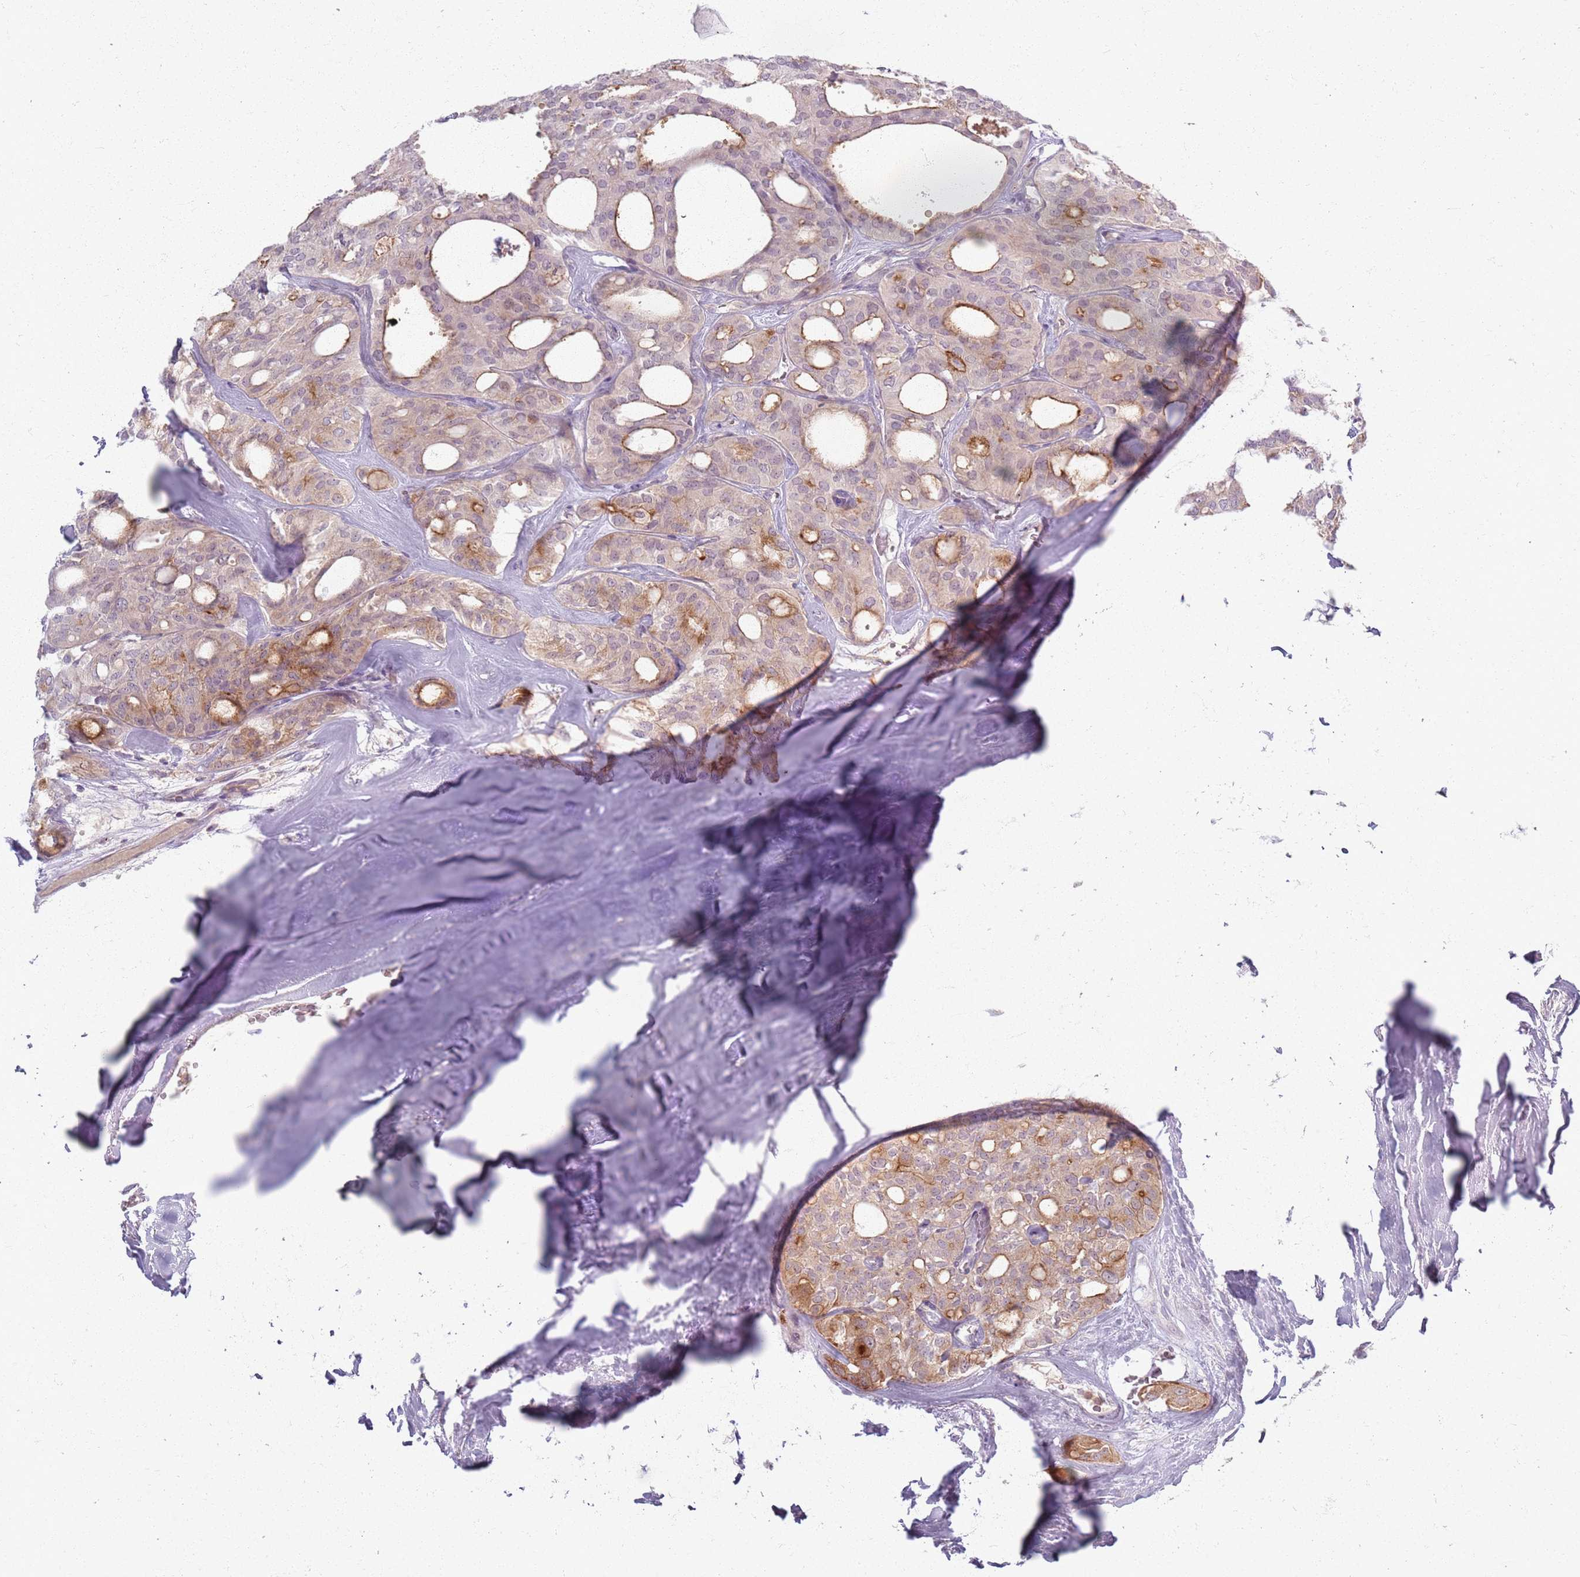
{"staining": {"intensity": "moderate", "quantity": "25%-75%", "location": "cytoplasmic/membranous"}, "tissue": "thyroid cancer", "cell_type": "Tumor cells", "image_type": "cancer", "snomed": [{"axis": "morphology", "description": "Follicular adenoma carcinoma, NOS"}, {"axis": "topography", "description": "Thyroid gland"}], "caption": "Moderate cytoplasmic/membranous protein expression is seen in approximately 25%-75% of tumor cells in thyroid cancer.", "gene": "ZDHHC2", "patient": {"sex": "male", "age": 75}}